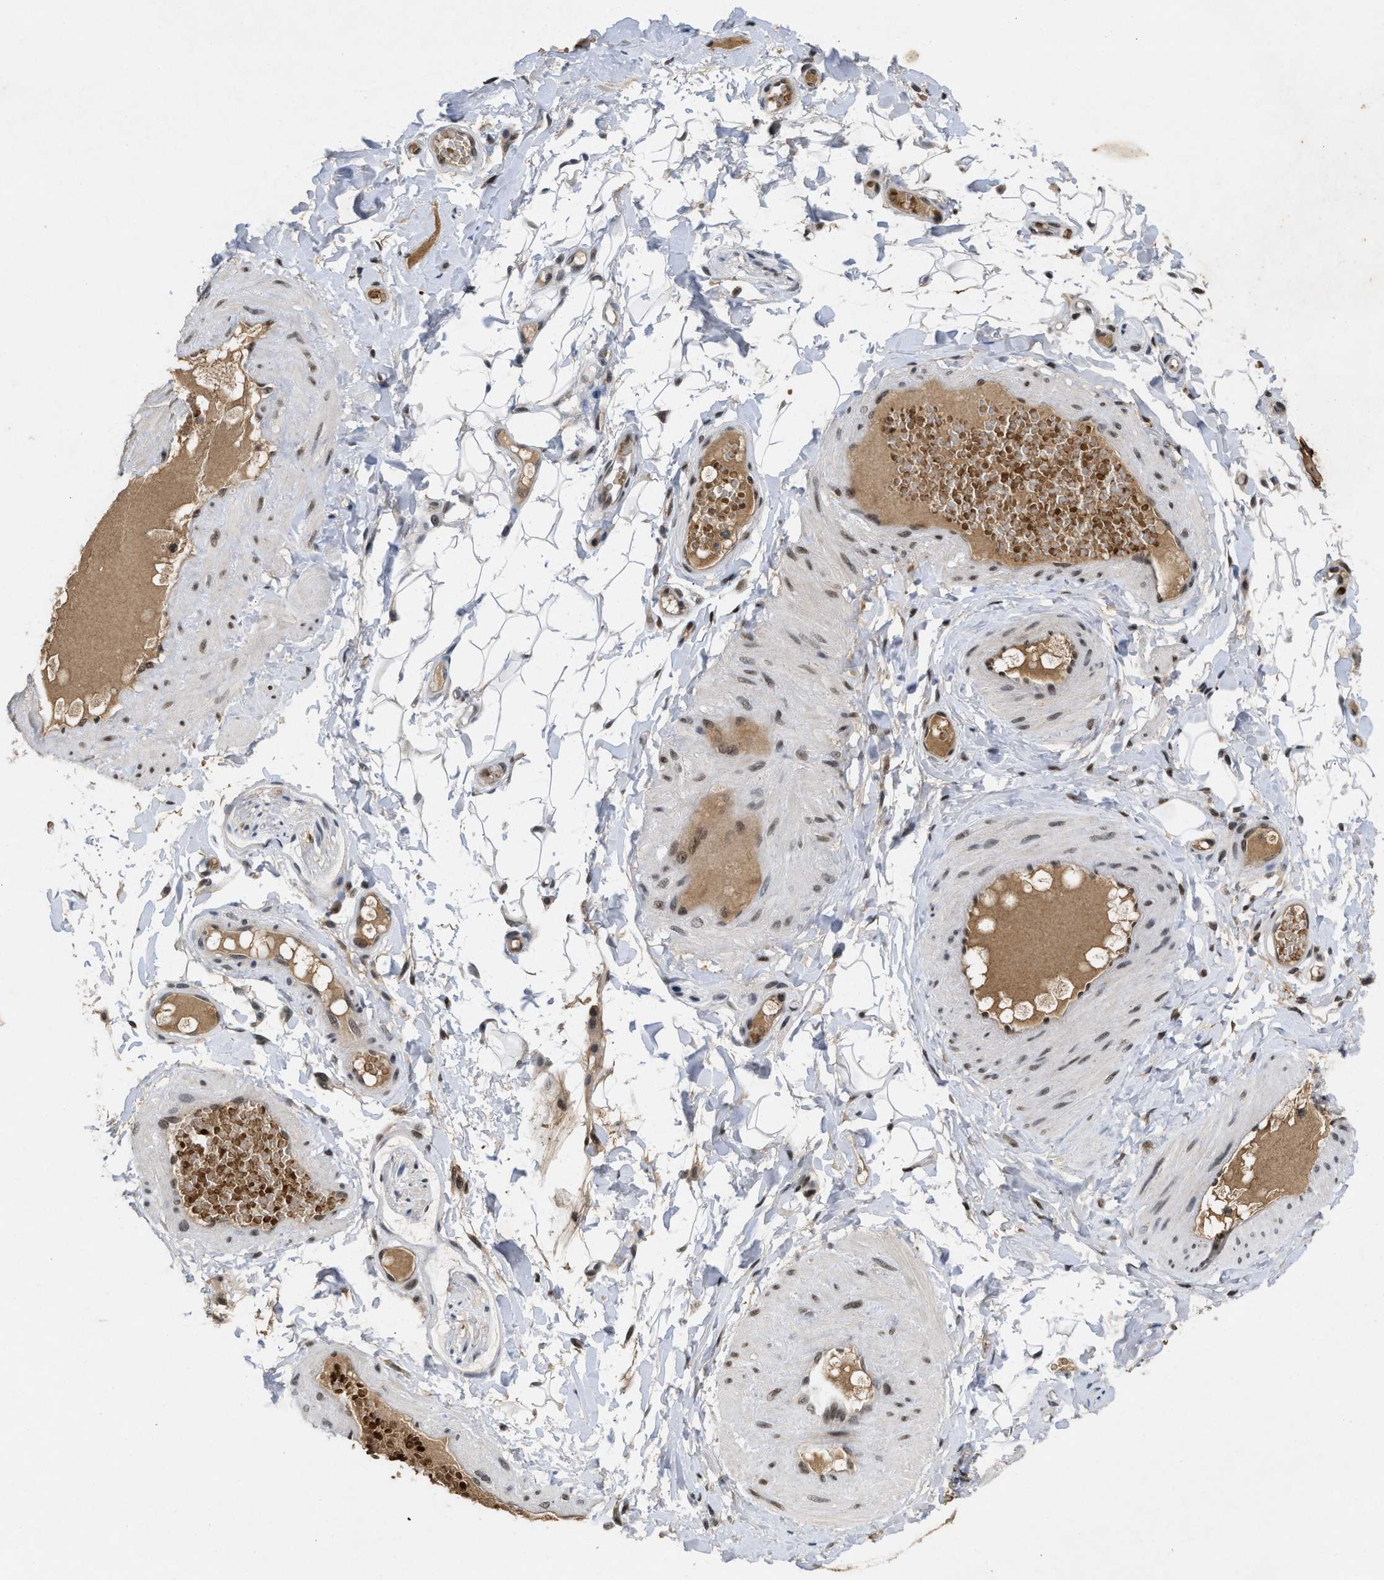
{"staining": {"intensity": "weak", "quantity": ">75%", "location": "nuclear"}, "tissue": "adipose tissue", "cell_type": "Adipocytes", "image_type": "normal", "snomed": [{"axis": "morphology", "description": "Normal tissue, NOS"}, {"axis": "topography", "description": "Adipose tissue"}, {"axis": "topography", "description": "Vascular tissue"}, {"axis": "topography", "description": "Peripheral nerve tissue"}], "caption": "A high-resolution micrograph shows IHC staining of normal adipose tissue, which exhibits weak nuclear expression in about >75% of adipocytes. (DAB IHC with brightfield microscopy, high magnification).", "gene": "ZNF346", "patient": {"sex": "male", "age": 25}}